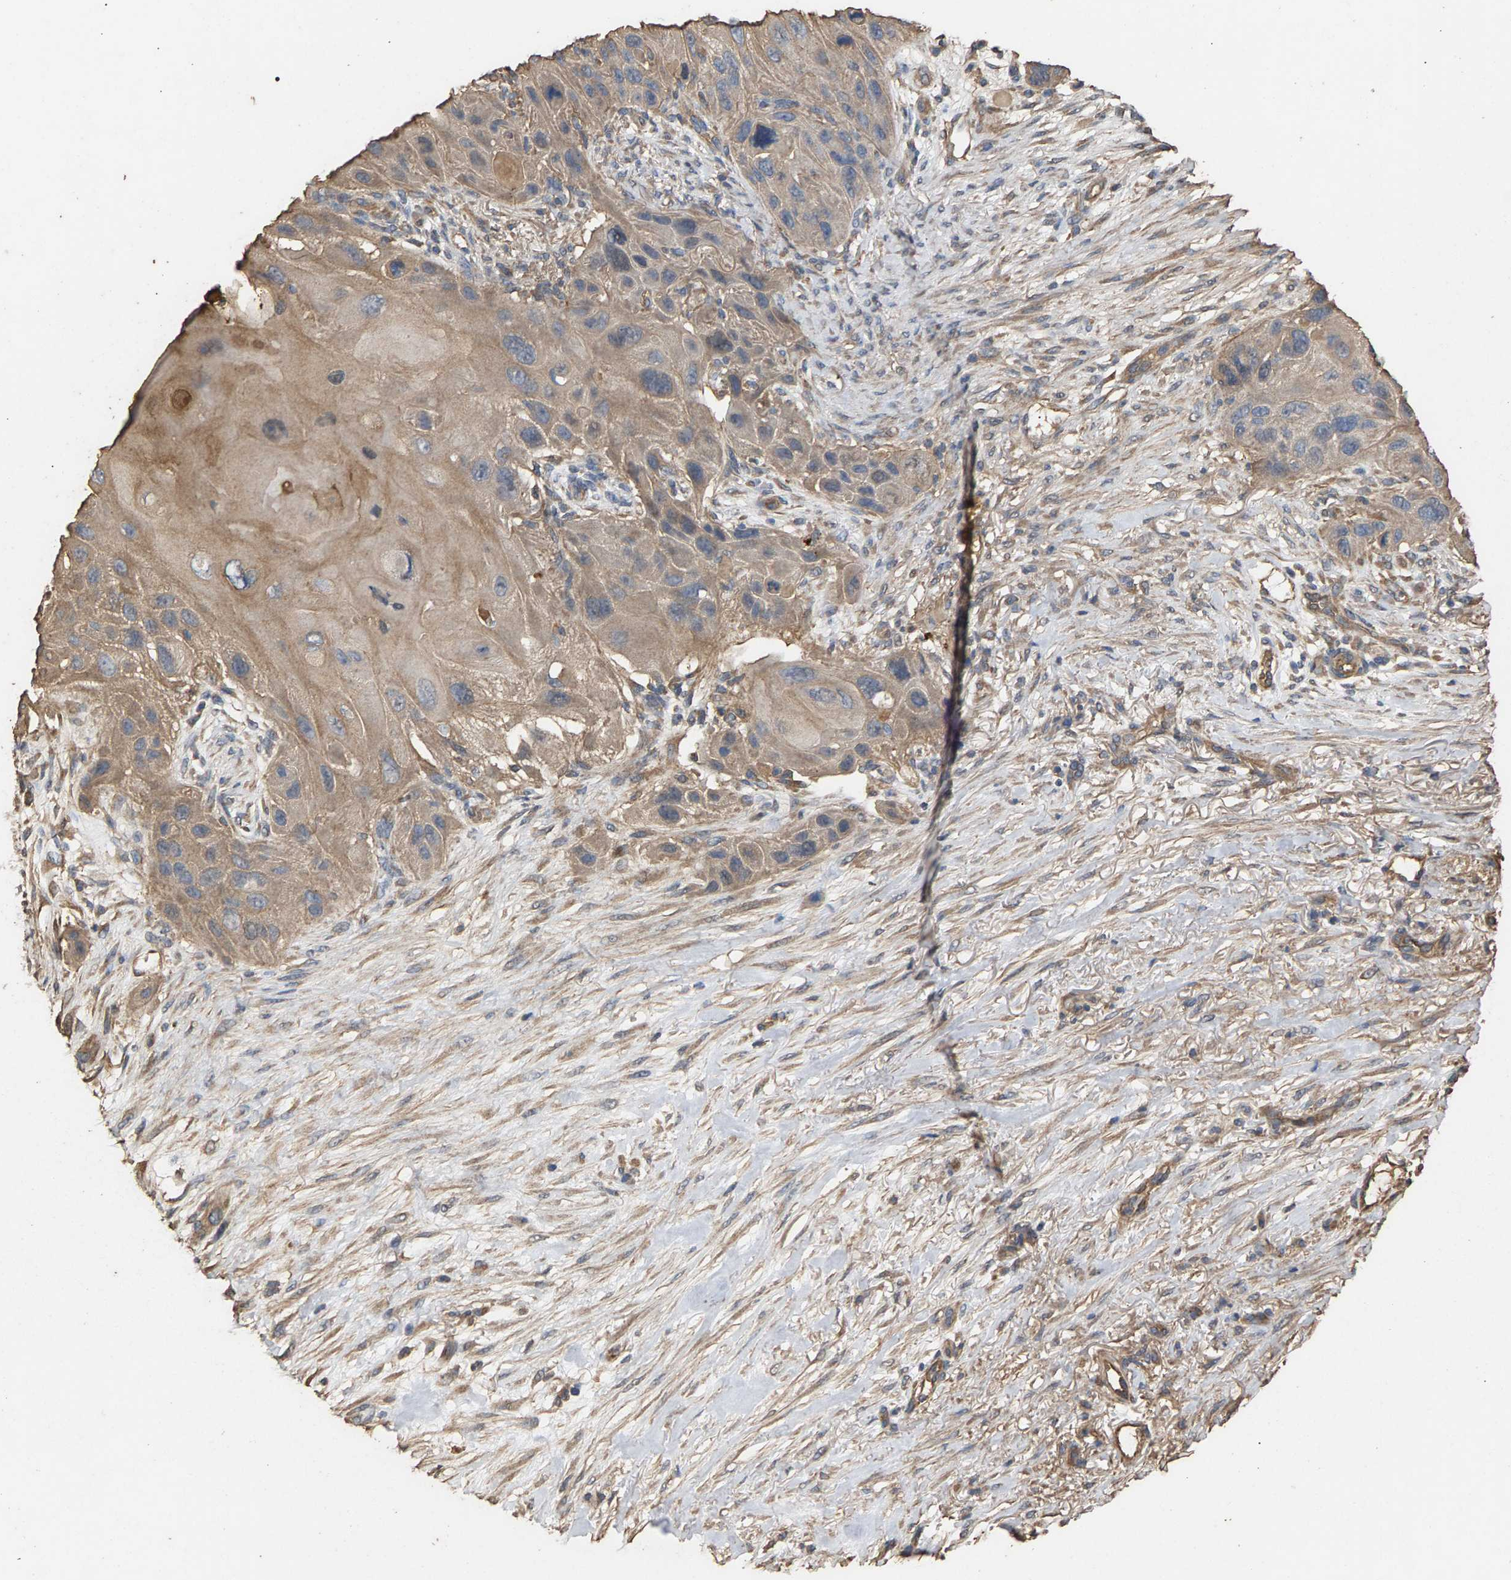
{"staining": {"intensity": "weak", "quantity": ">75%", "location": "cytoplasmic/membranous"}, "tissue": "skin cancer", "cell_type": "Tumor cells", "image_type": "cancer", "snomed": [{"axis": "morphology", "description": "Squamous cell carcinoma, NOS"}, {"axis": "topography", "description": "Skin"}], "caption": "Tumor cells display weak cytoplasmic/membranous positivity in approximately >75% of cells in skin squamous cell carcinoma. (IHC, brightfield microscopy, high magnification).", "gene": "HTRA3", "patient": {"sex": "female", "age": 77}}